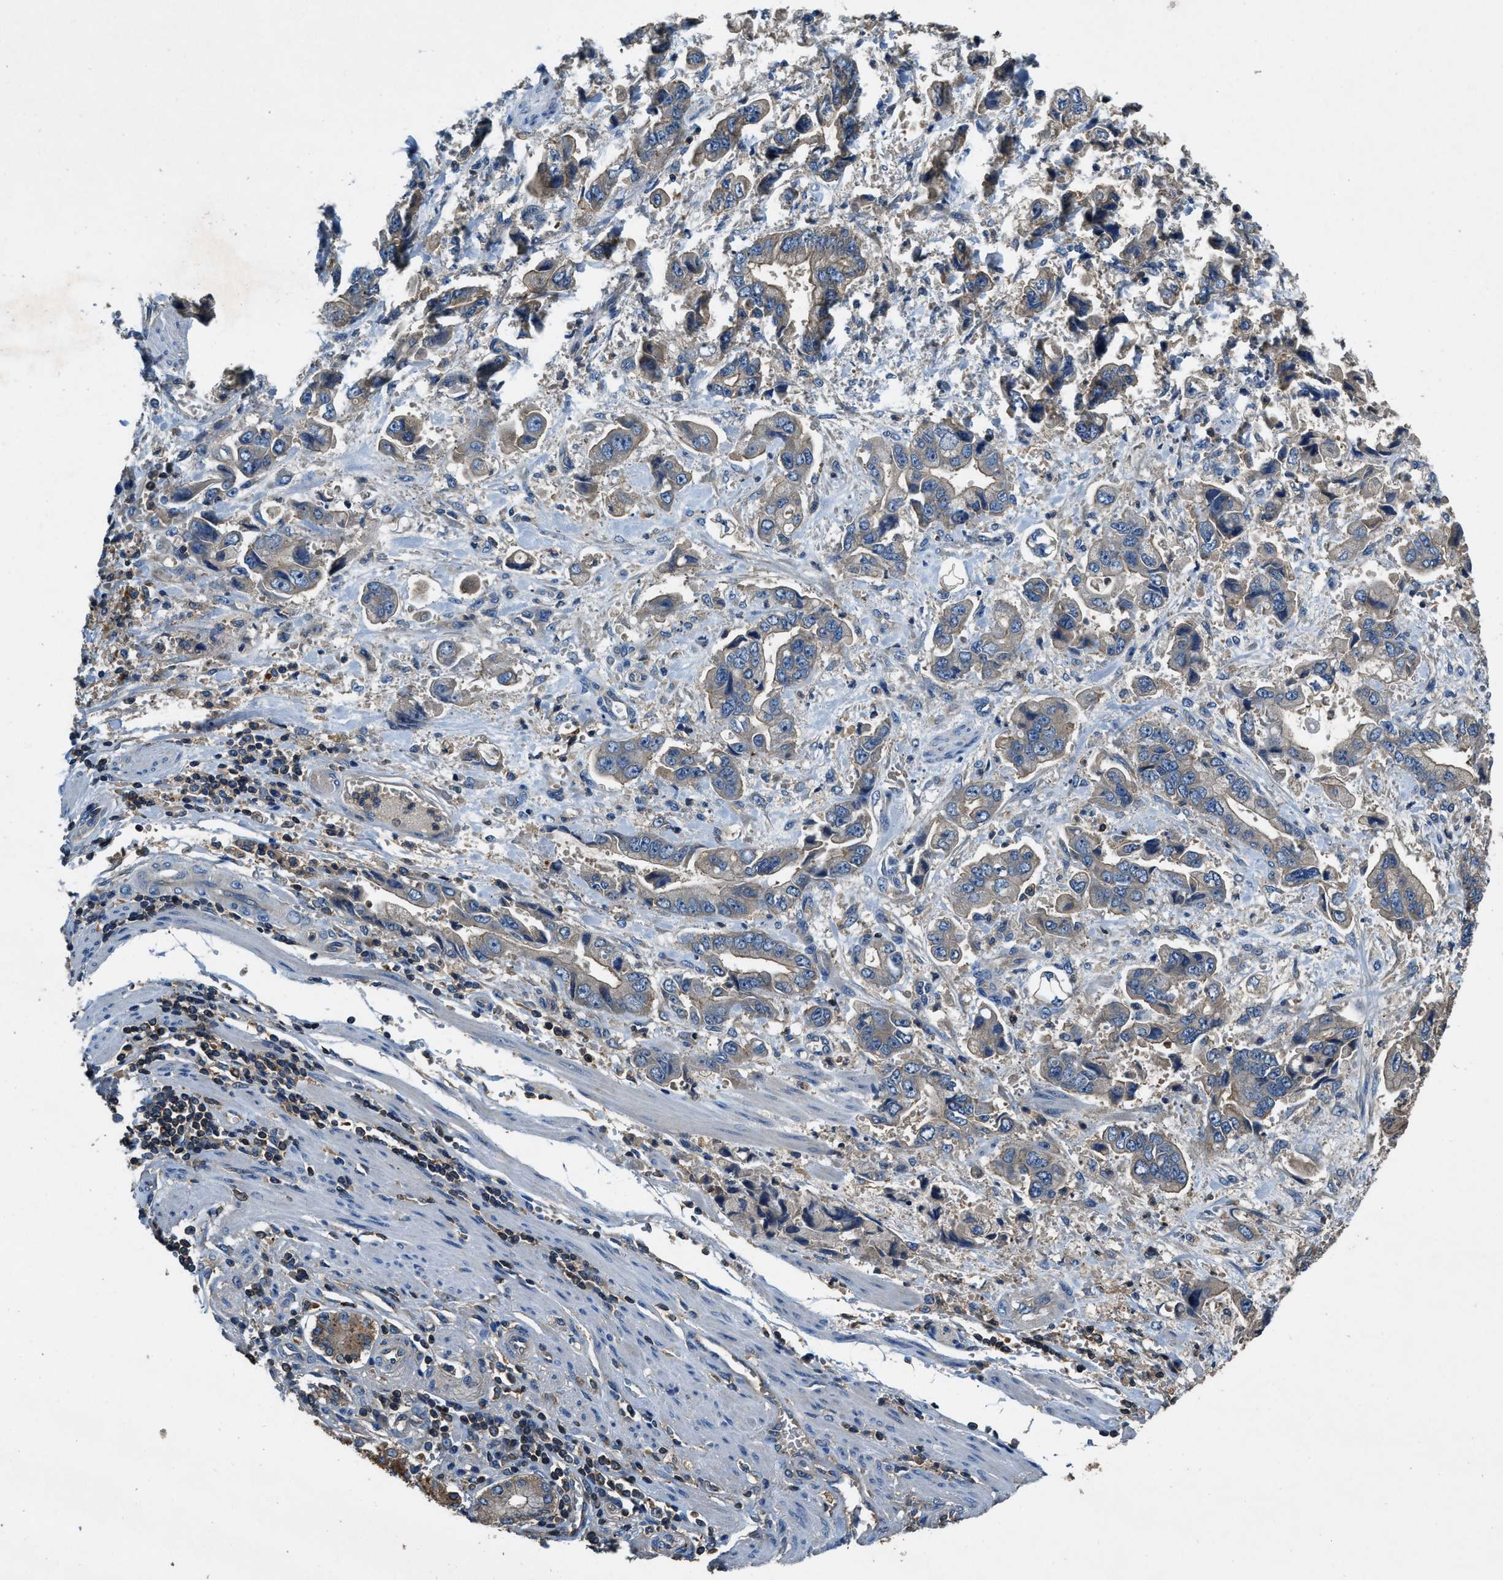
{"staining": {"intensity": "weak", "quantity": "<25%", "location": "cytoplasmic/membranous"}, "tissue": "stomach cancer", "cell_type": "Tumor cells", "image_type": "cancer", "snomed": [{"axis": "morphology", "description": "Normal tissue, NOS"}, {"axis": "morphology", "description": "Adenocarcinoma, NOS"}, {"axis": "topography", "description": "Stomach"}], "caption": "There is no significant positivity in tumor cells of stomach cancer. (Immunohistochemistry (ihc), brightfield microscopy, high magnification).", "gene": "BLOC1S1", "patient": {"sex": "male", "age": 62}}